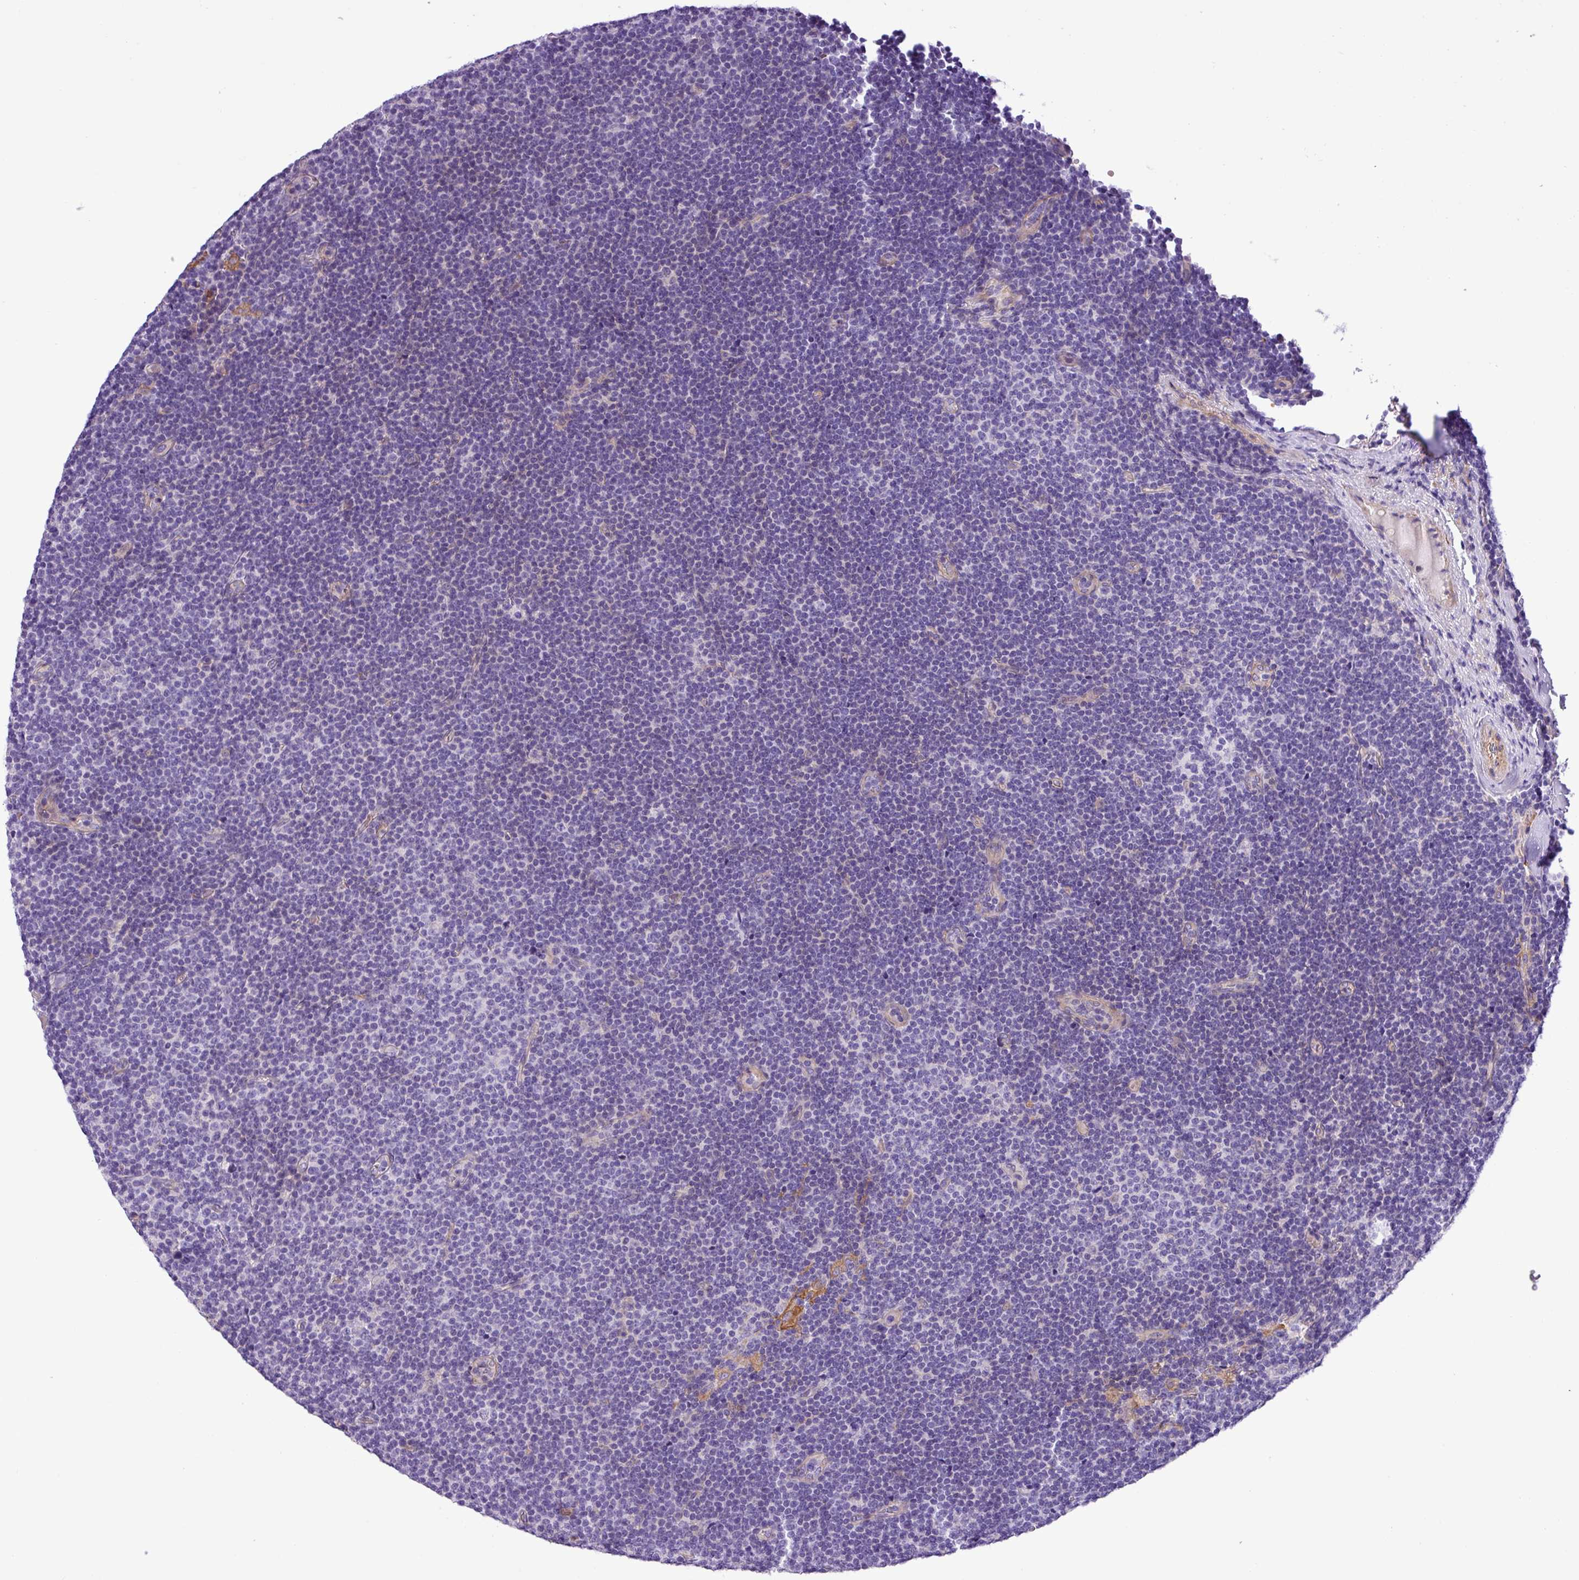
{"staining": {"intensity": "negative", "quantity": "none", "location": "none"}, "tissue": "lymphoma", "cell_type": "Tumor cells", "image_type": "cancer", "snomed": [{"axis": "morphology", "description": "Malignant lymphoma, non-Hodgkin's type, Low grade"}, {"axis": "topography", "description": "Lymph node"}], "caption": "High power microscopy histopathology image of an immunohistochemistry (IHC) photomicrograph of lymphoma, revealing no significant expression in tumor cells. (Brightfield microscopy of DAB immunohistochemistry at high magnification).", "gene": "C11orf91", "patient": {"sex": "male", "age": 48}}